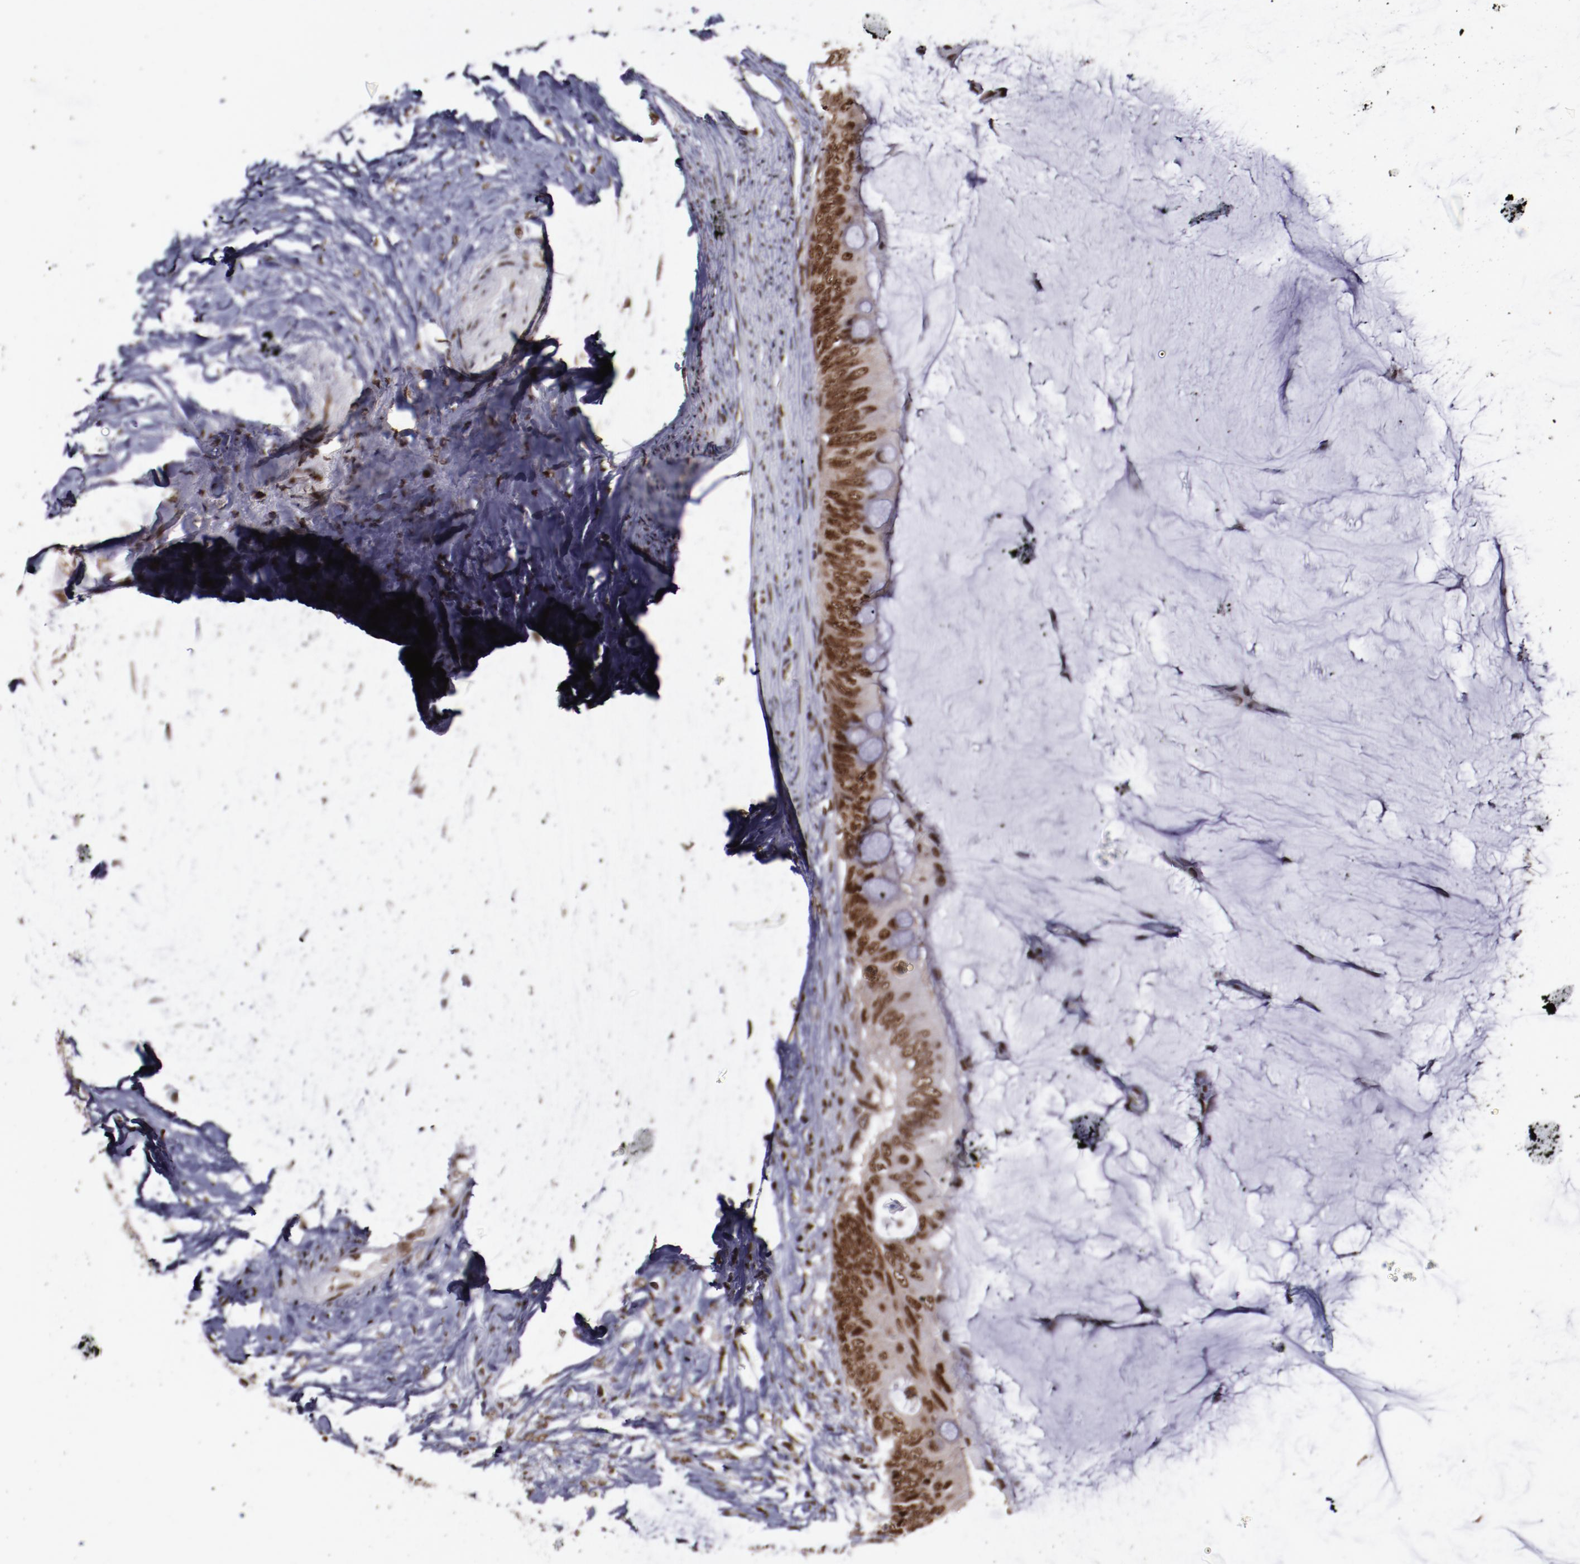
{"staining": {"intensity": "moderate", "quantity": ">75%", "location": "nuclear"}, "tissue": "colorectal cancer", "cell_type": "Tumor cells", "image_type": "cancer", "snomed": [{"axis": "morphology", "description": "Normal tissue, NOS"}, {"axis": "morphology", "description": "Adenocarcinoma, NOS"}, {"axis": "topography", "description": "Rectum"}, {"axis": "topography", "description": "Peripheral nerve tissue"}], "caption": "Protein staining of colorectal cancer (adenocarcinoma) tissue exhibits moderate nuclear staining in approximately >75% of tumor cells.", "gene": "ERH", "patient": {"sex": "female", "age": 77}}